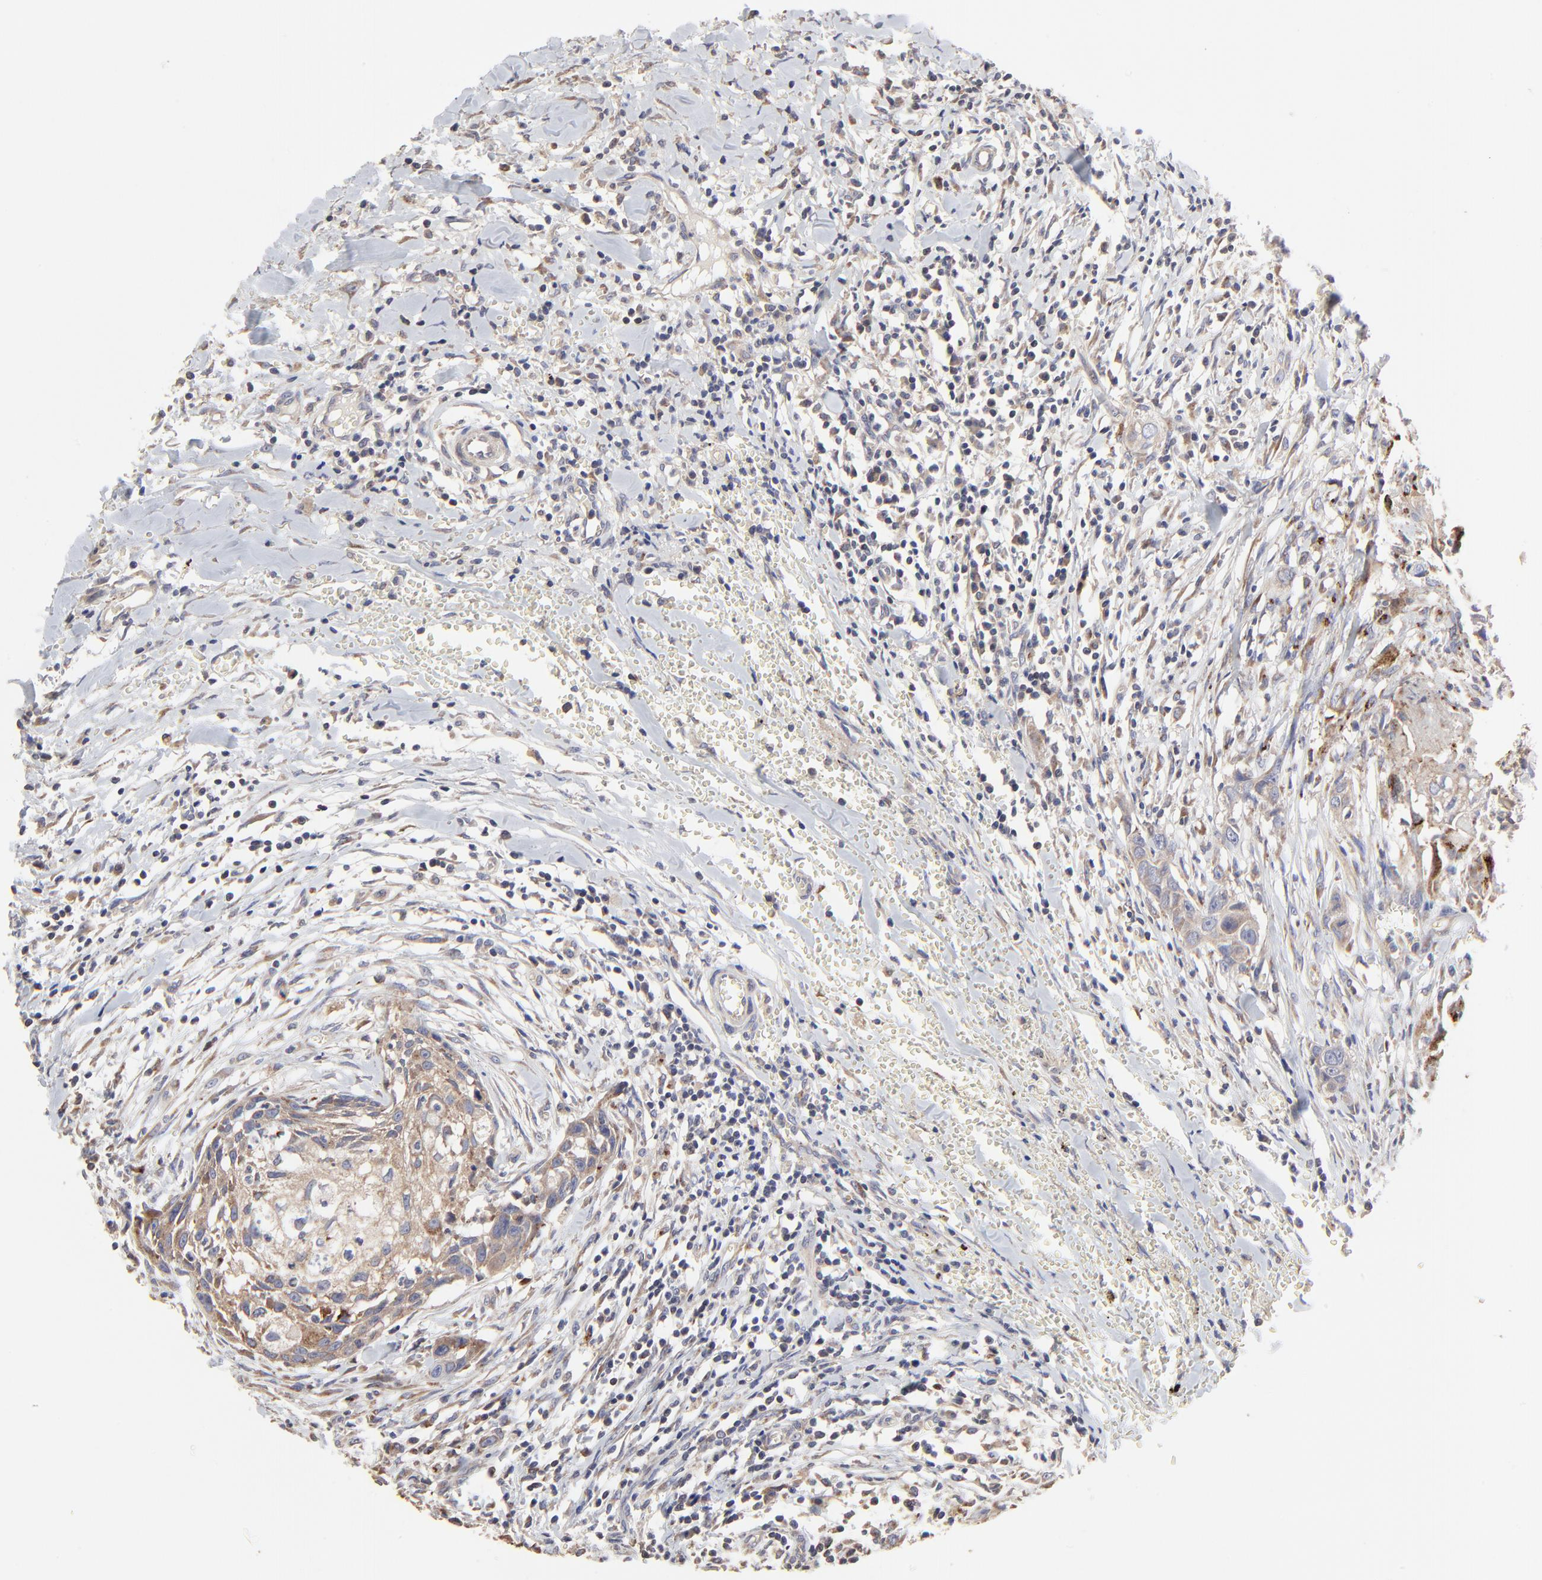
{"staining": {"intensity": "moderate", "quantity": ">75%", "location": "cytoplasmic/membranous"}, "tissue": "head and neck cancer", "cell_type": "Tumor cells", "image_type": "cancer", "snomed": [{"axis": "morphology", "description": "Squamous cell carcinoma, NOS"}, {"axis": "topography", "description": "Head-Neck"}], "caption": "Protein staining demonstrates moderate cytoplasmic/membranous staining in about >75% of tumor cells in head and neck cancer (squamous cell carcinoma).", "gene": "ELP2", "patient": {"sex": "male", "age": 64}}